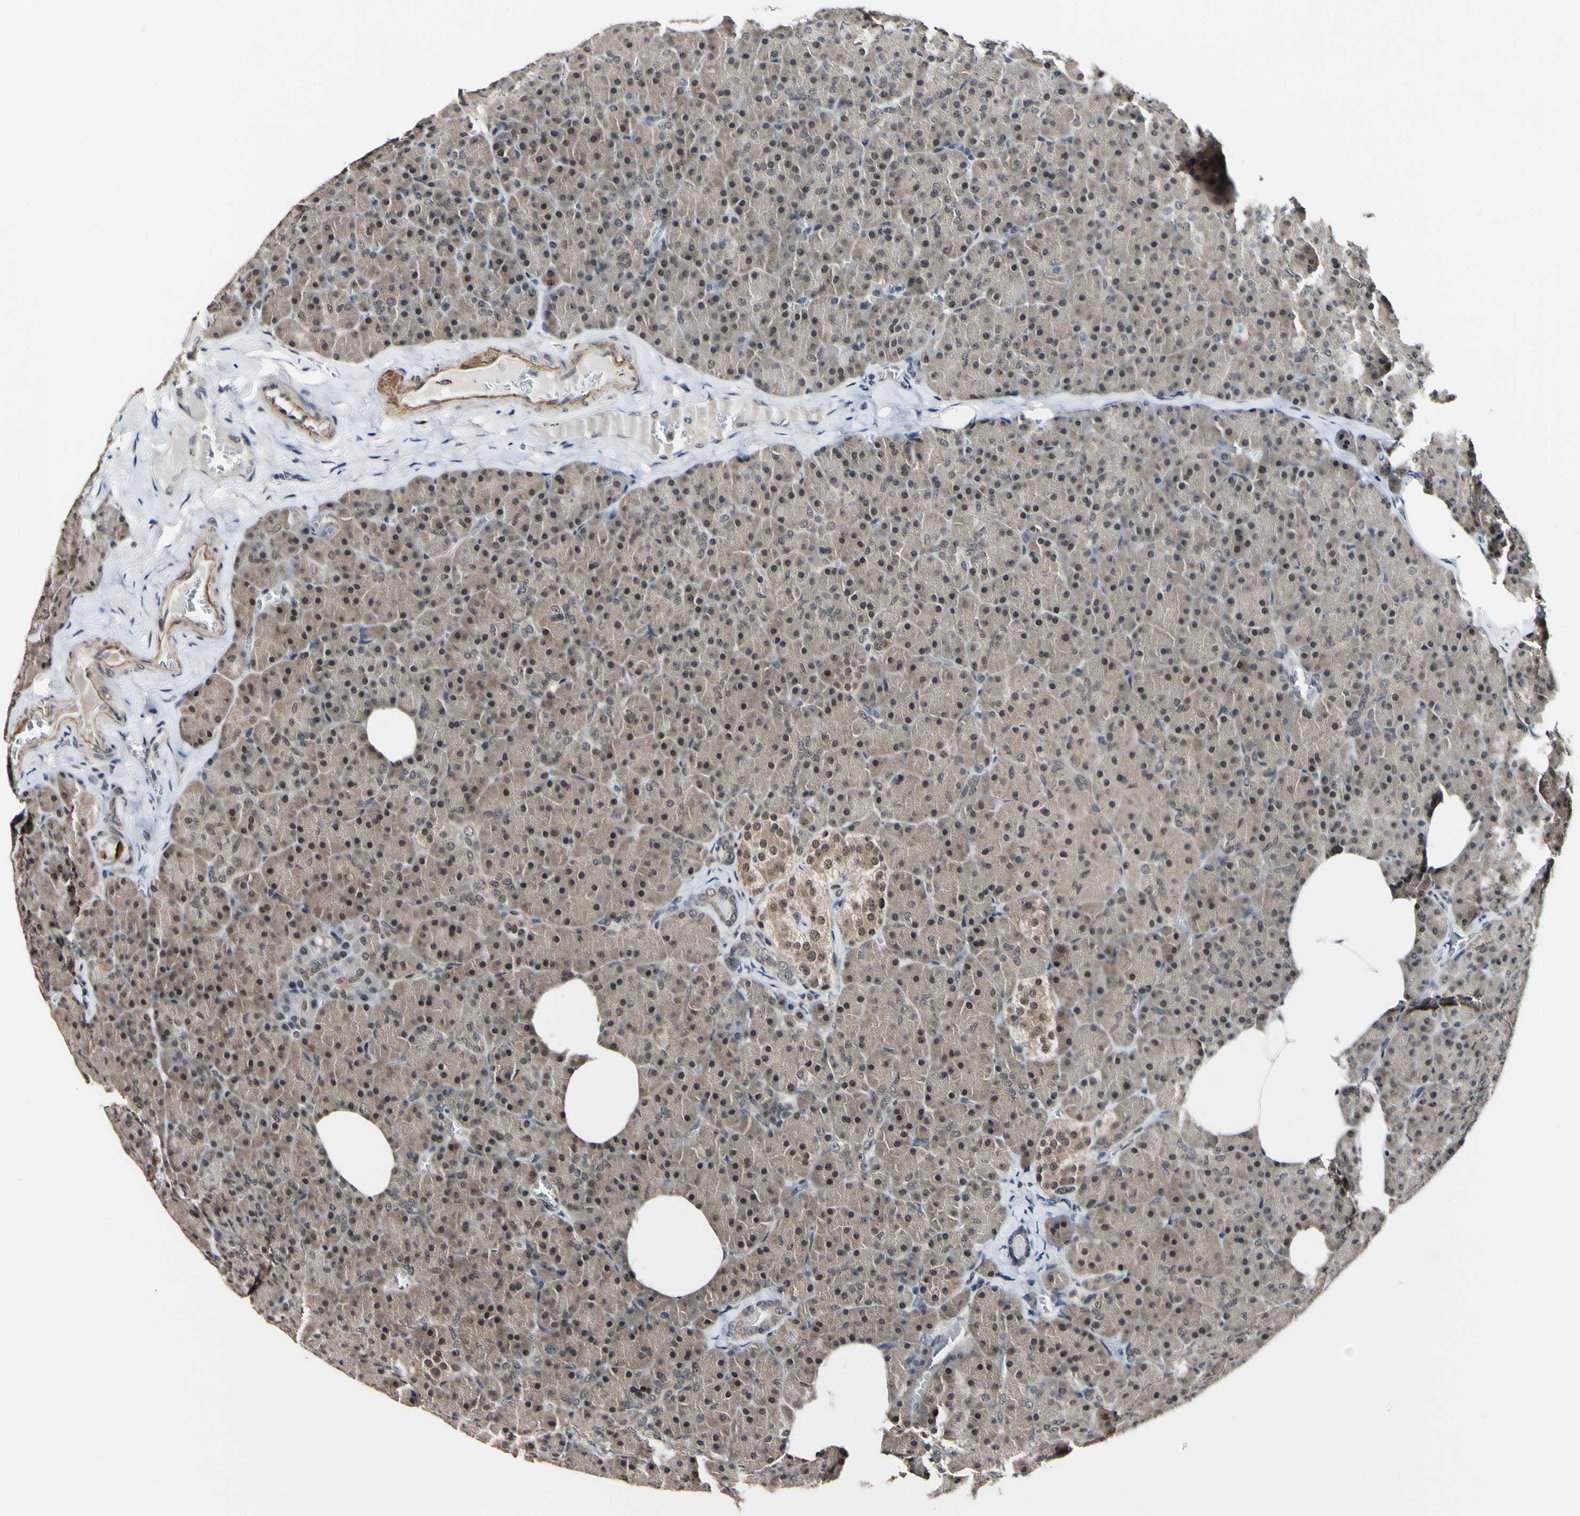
{"staining": {"intensity": "weak", "quantity": ">75%", "location": "cytoplasmic/membranous"}, "tissue": "pancreas", "cell_type": "Exocrine glandular cells", "image_type": "normal", "snomed": [{"axis": "morphology", "description": "Normal tissue, NOS"}, {"axis": "topography", "description": "Pancreas"}], "caption": "The histopathology image displays immunohistochemical staining of benign pancreas. There is weak cytoplasmic/membranous expression is present in about >75% of exocrine glandular cells. (Brightfield microscopy of DAB IHC at high magnification).", "gene": "PSMD10", "patient": {"sex": "female", "age": 35}}